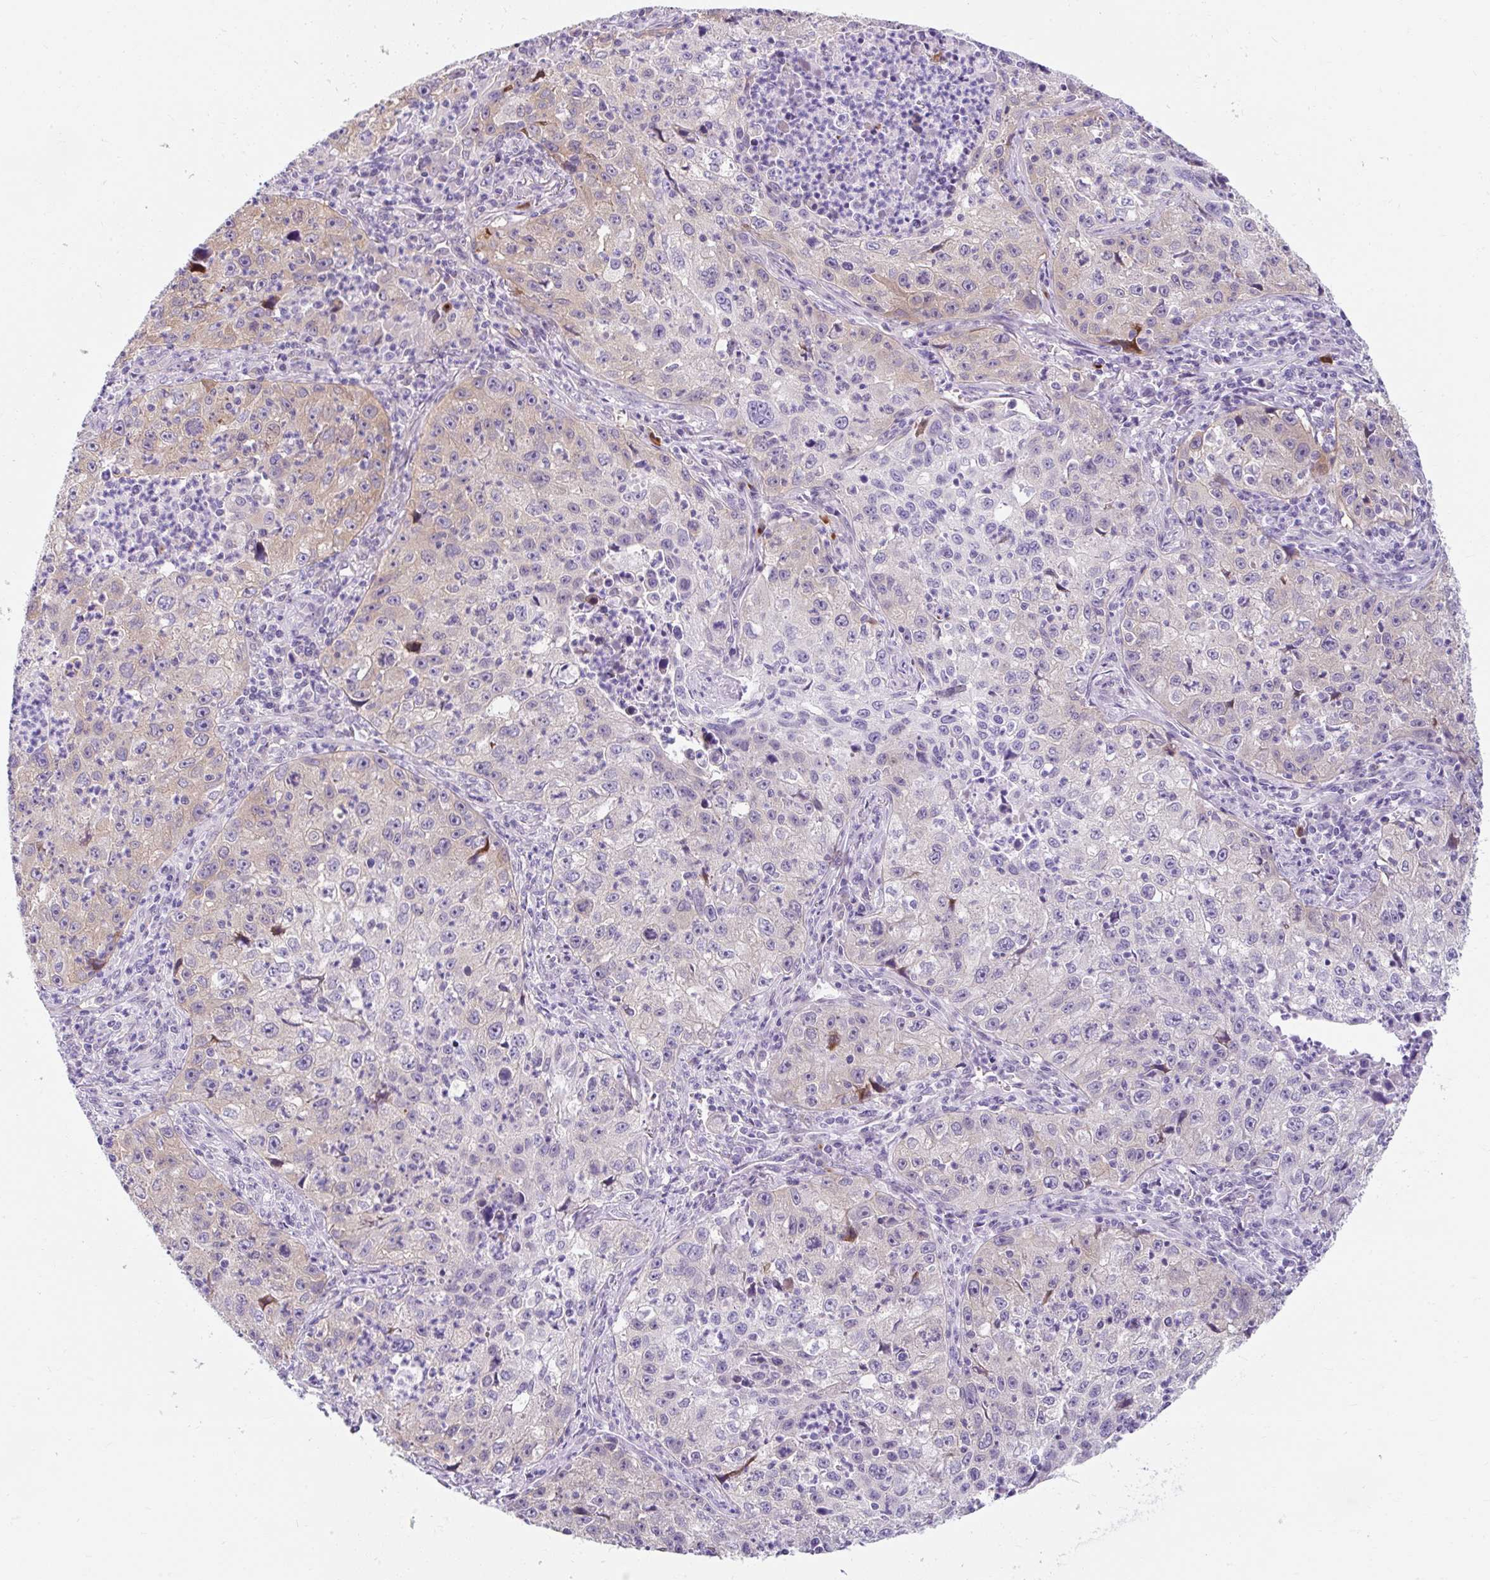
{"staining": {"intensity": "weak", "quantity": "<25%", "location": "cytoplasmic/membranous"}, "tissue": "lung cancer", "cell_type": "Tumor cells", "image_type": "cancer", "snomed": [{"axis": "morphology", "description": "Squamous cell carcinoma, NOS"}, {"axis": "topography", "description": "Lung"}], "caption": "Photomicrograph shows no significant protein positivity in tumor cells of lung cancer.", "gene": "GOLGA8A", "patient": {"sex": "male", "age": 71}}